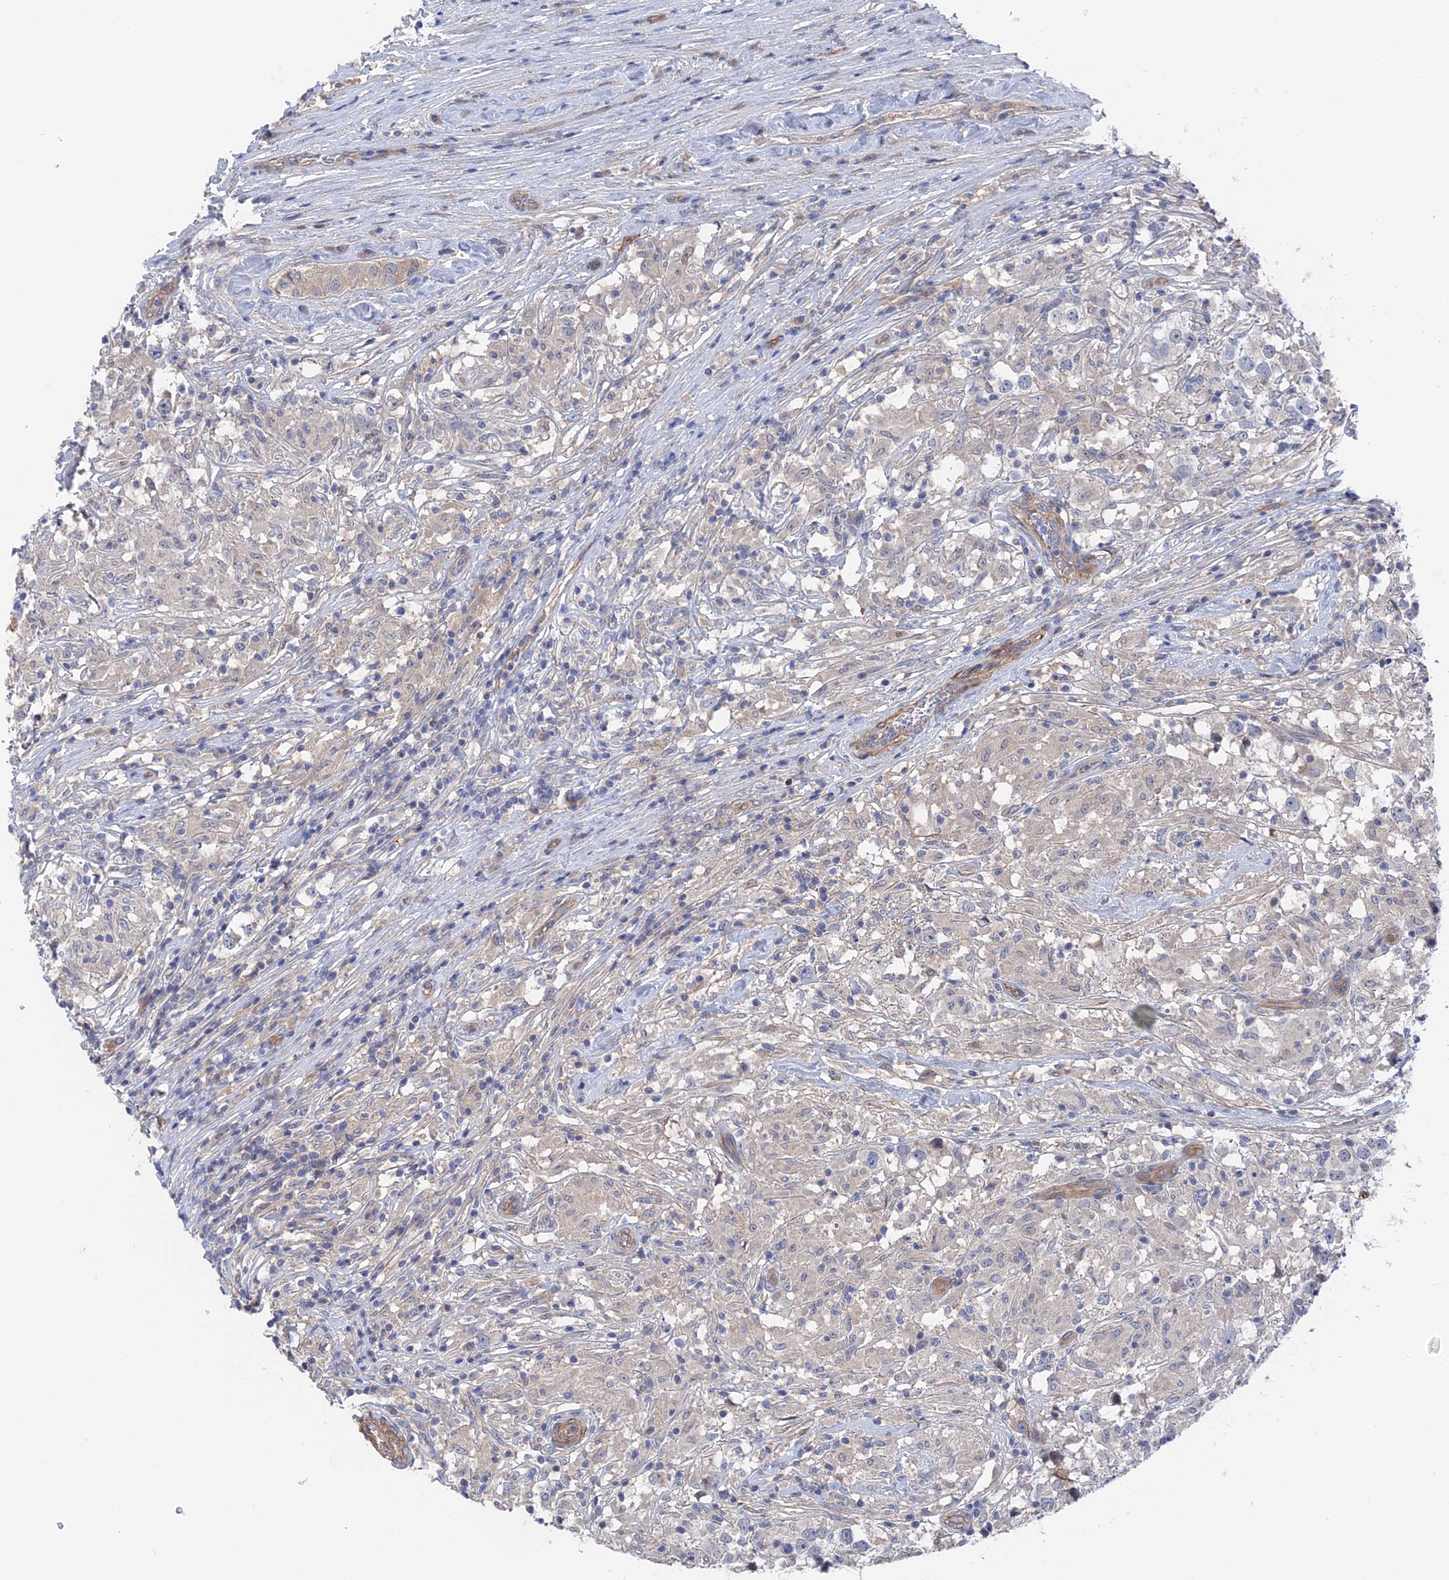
{"staining": {"intensity": "negative", "quantity": "none", "location": "none"}, "tissue": "testis cancer", "cell_type": "Tumor cells", "image_type": "cancer", "snomed": [{"axis": "morphology", "description": "Seminoma, NOS"}, {"axis": "topography", "description": "Testis"}], "caption": "High power microscopy histopathology image of an immunohistochemistry photomicrograph of testis seminoma, revealing no significant staining in tumor cells. Brightfield microscopy of immunohistochemistry (IHC) stained with DAB (3,3'-diaminobenzidine) (brown) and hematoxylin (blue), captured at high magnification.", "gene": "MTHFSD", "patient": {"sex": "male", "age": 46}}